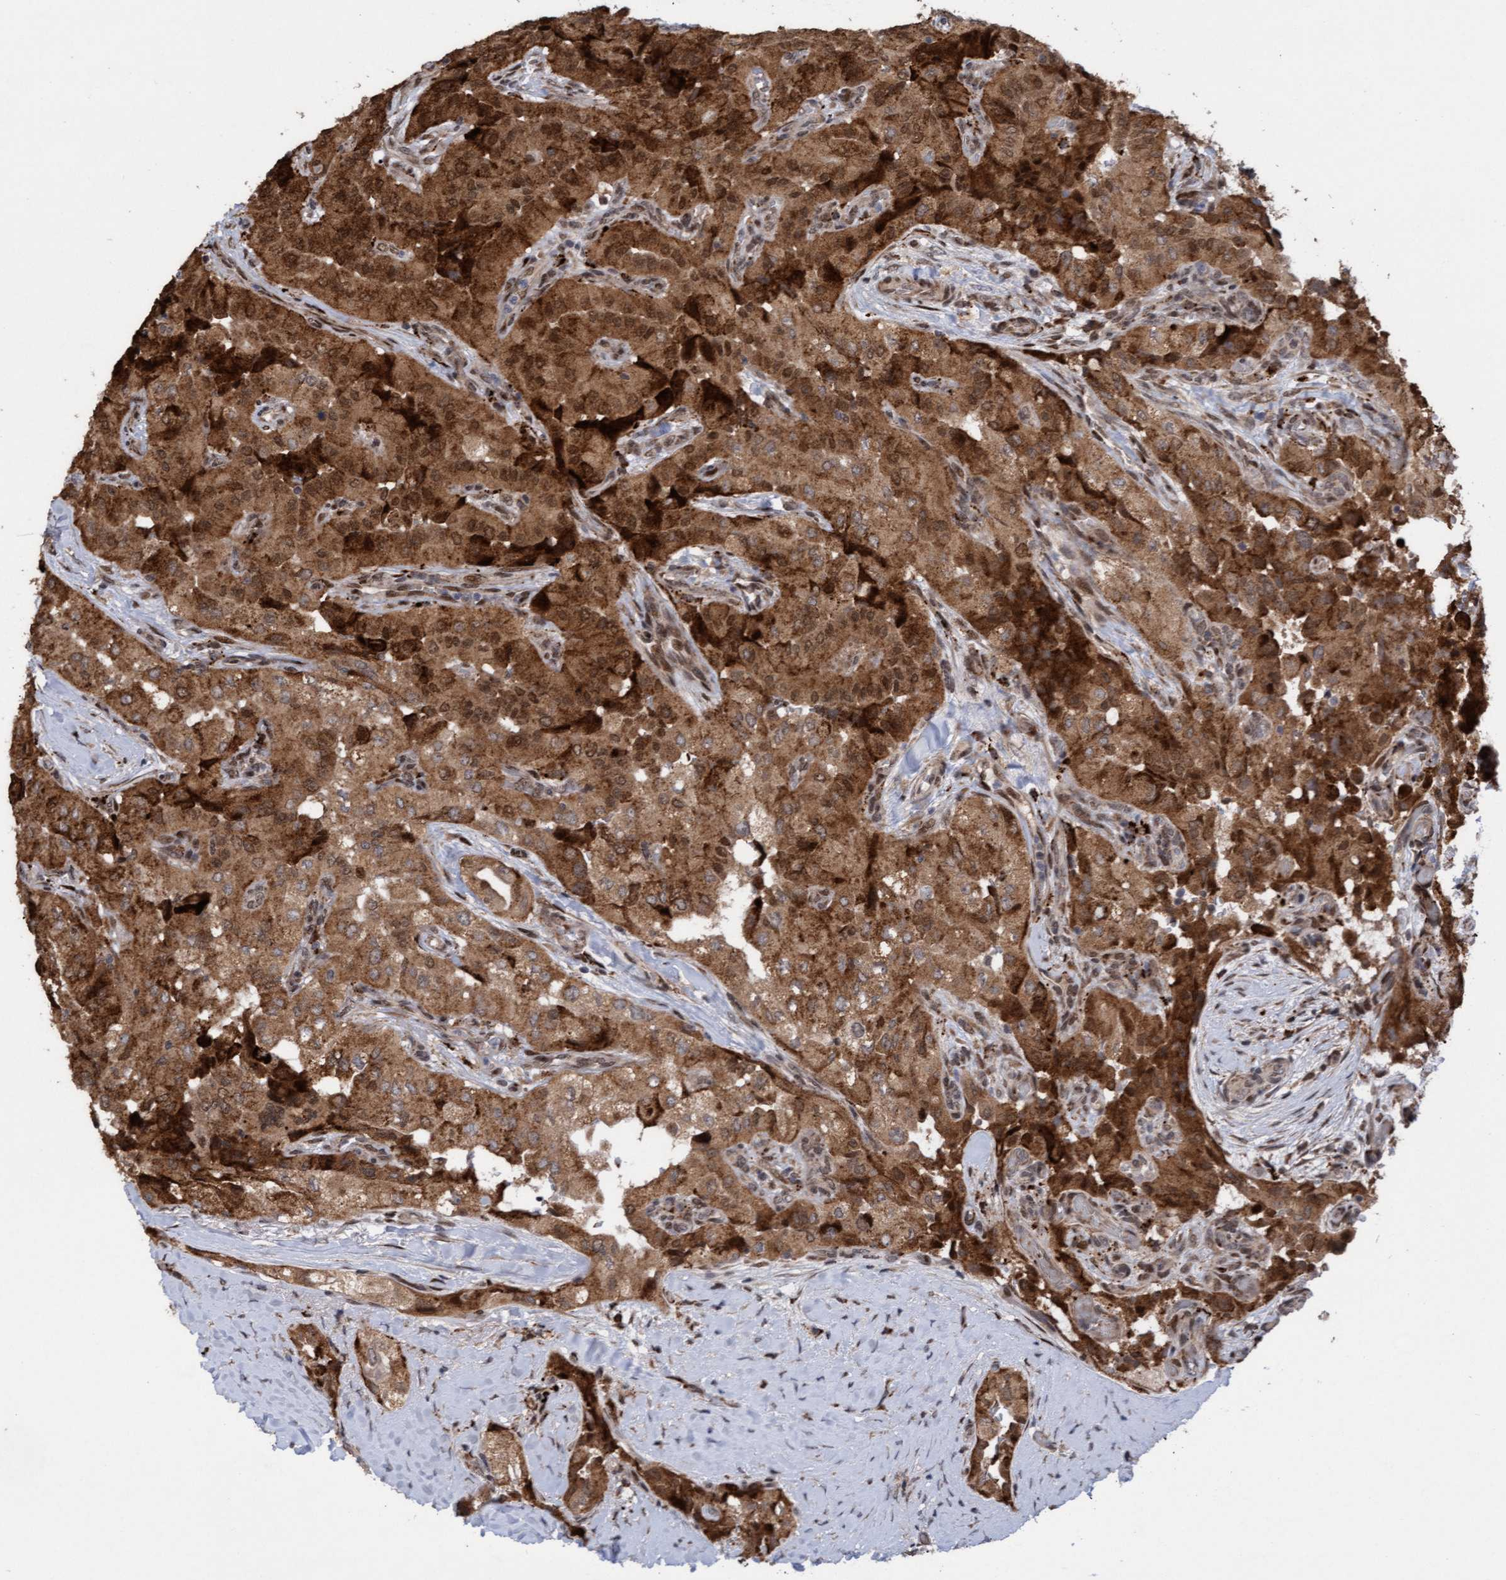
{"staining": {"intensity": "strong", "quantity": ">75%", "location": "cytoplasmic/membranous,nuclear"}, "tissue": "thyroid cancer", "cell_type": "Tumor cells", "image_type": "cancer", "snomed": [{"axis": "morphology", "description": "Papillary adenocarcinoma, NOS"}, {"axis": "topography", "description": "Thyroid gland"}], "caption": "Immunohistochemistry (IHC) photomicrograph of neoplastic tissue: human thyroid cancer (papillary adenocarcinoma) stained using IHC reveals high levels of strong protein expression localized specifically in the cytoplasmic/membranous and nuclear of tumor cells, appearing as a cytoplasmic/membranous and nuclear brown color.", "gene": "TANC2", "patient": {"sex": "female", "age": 59}}